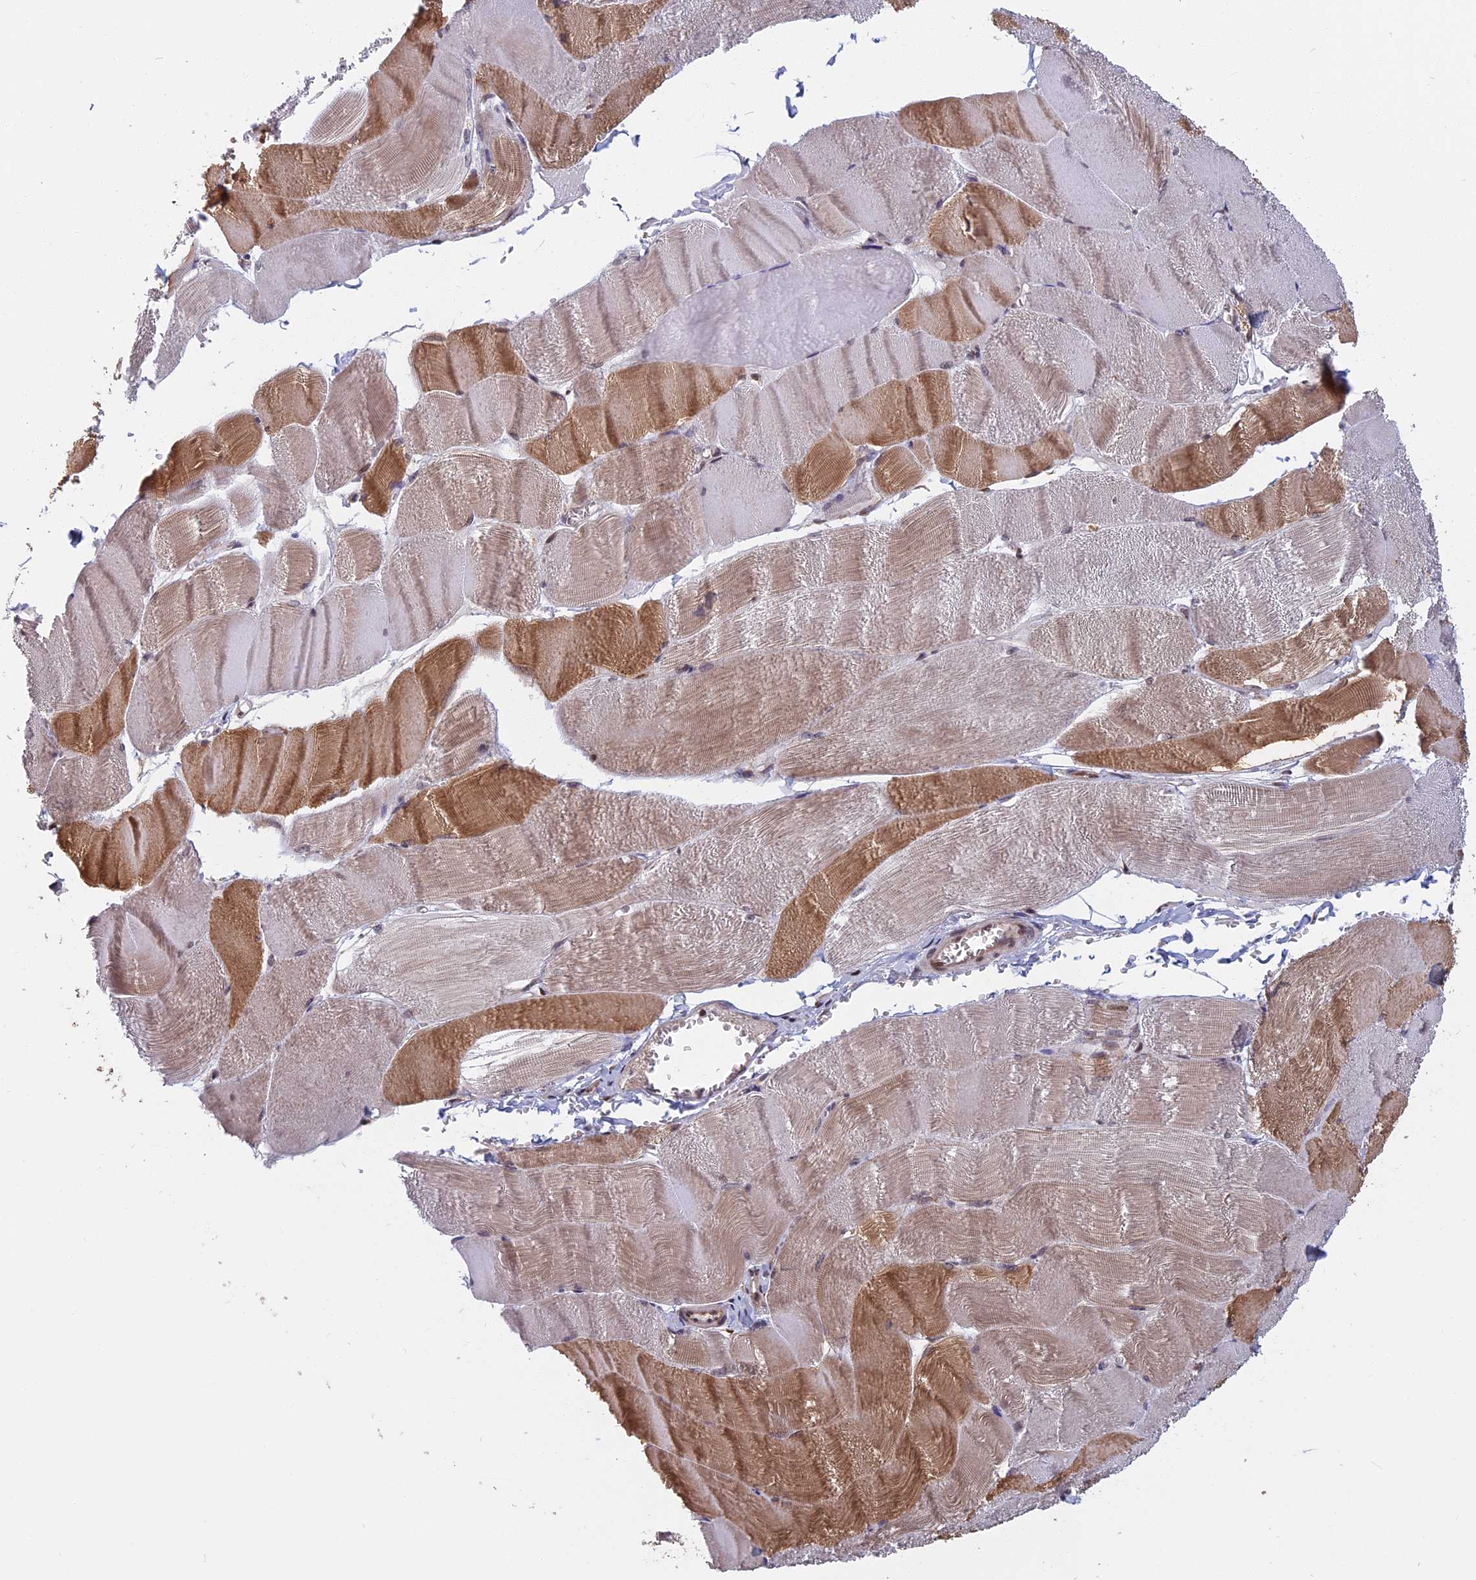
{"staining": {"intensity": "moderate", "quantity": "25%-75%", "location": "cytoplasmic/membranous"}, "tissue": "skeletal muscle", "cell_type": "Myocytes", "image_type": "normal", "snomed": [{"axis": "morphology", "description": "Normal tissue, NOS"}, {"axis": "morphology", "description": "Basal cell carcinoma"}, {"axis": "topography", "description": "Skeletal muscle"}], "caption": "High-power microscopy captured an immunohistochemistry image of normal skeletal muscle, revealing moderate cytoplasmic/membranous expression in about 25%-75% of myocytes. (DAB (3,3'-diaminobenzidine) IHC, brown staining for protein, blue staining for nuclei).", "gene": "CCDC113", "patient": {"sex": "female", "age": 64}}